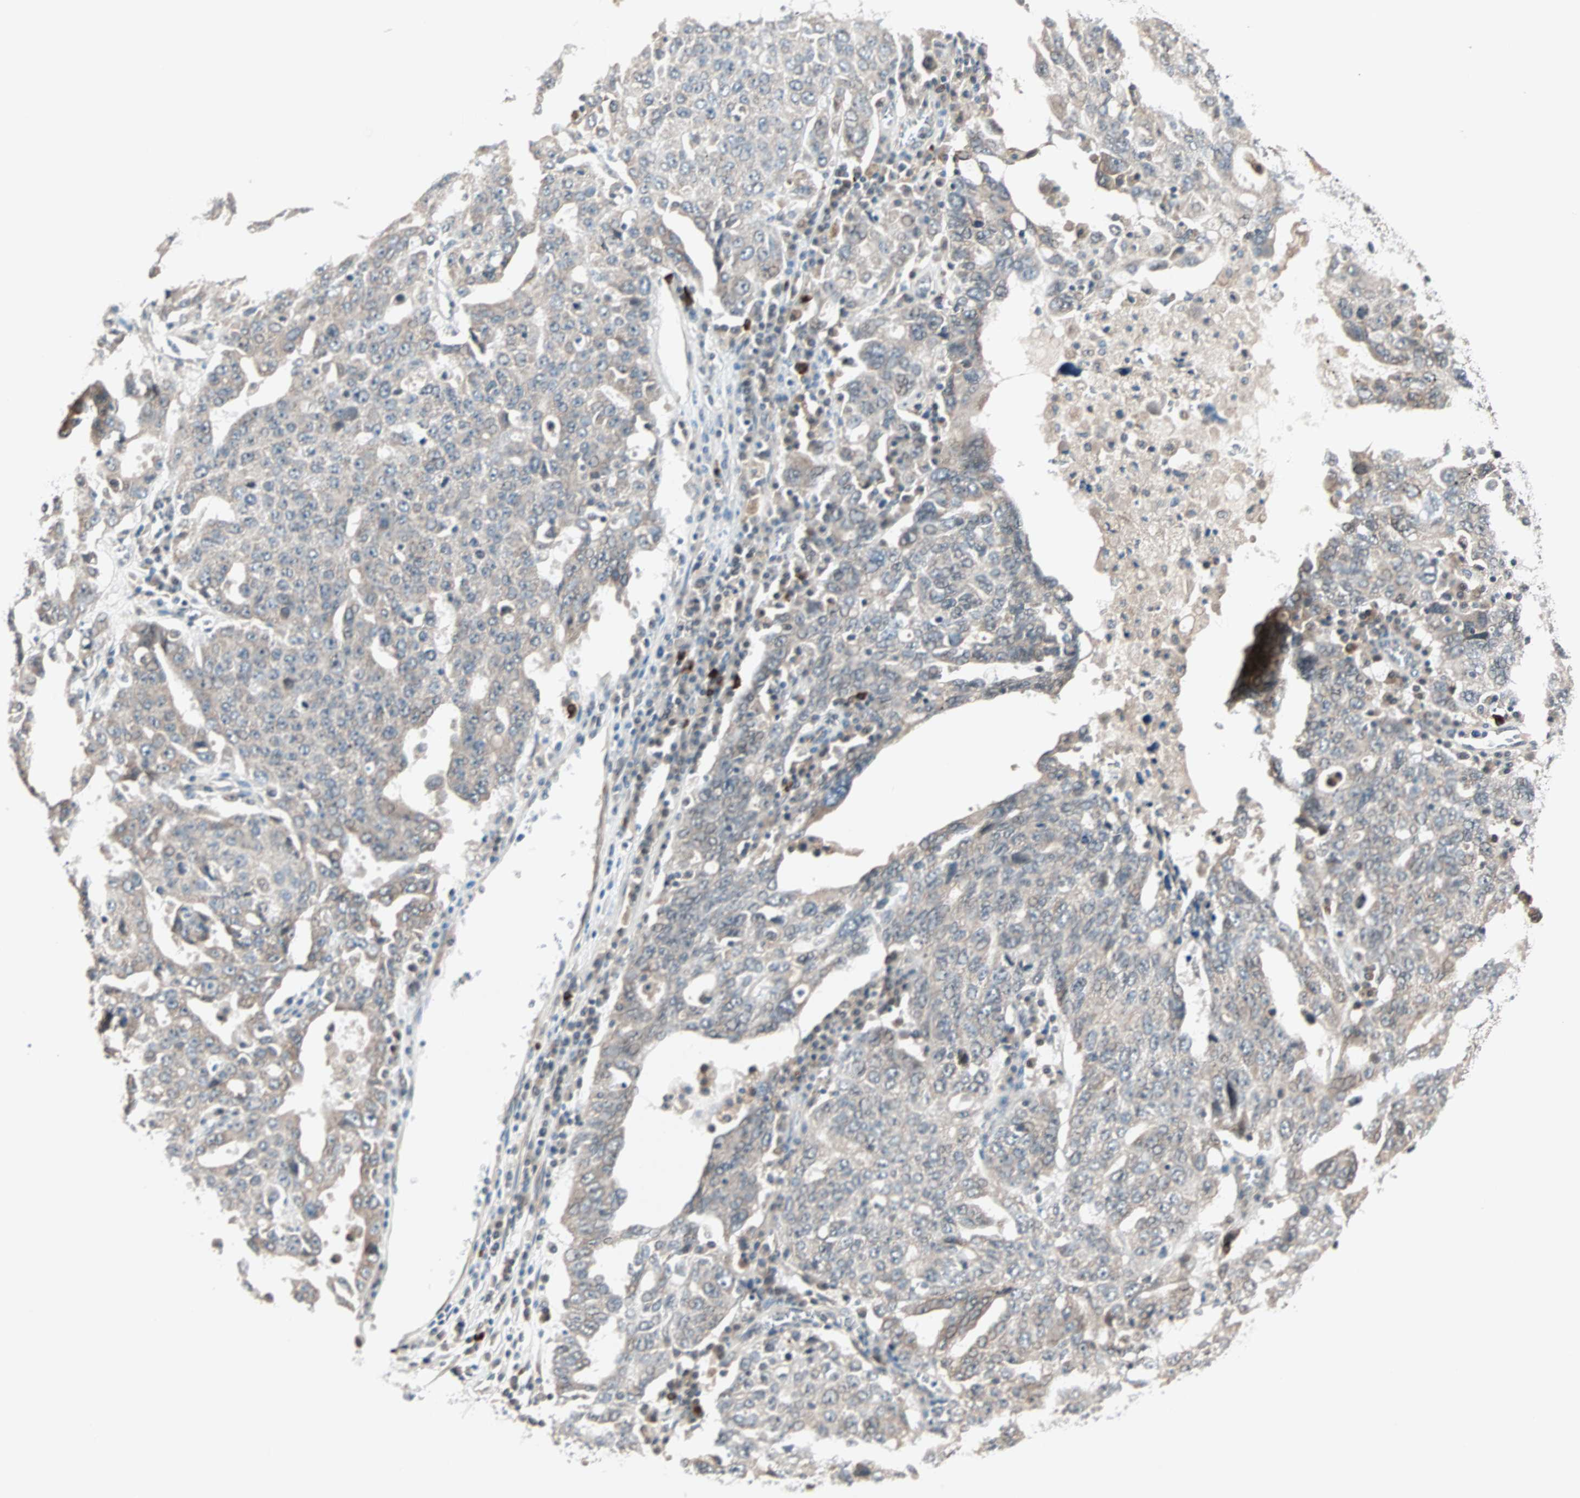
{"staining": {"intensity": "weak", "quantity": "25%-75%", "location": "cytoplasmic/membranous"}, "tissue": "ovarian cancer", "cell_type": "Tumor cells", "image_type": "cancer", "snomed": [{"axis": "morphology", "description": "Carcinoma, endometroid"}, {"axis": "topography", "description": "Ovary"}], "caption": "DAB (3,3'-diaminobenzidine) immunohistochemical staining of ovarian cancer shows weak cytoplasmic/membranous protein staining in approximately 25%-75% of tumor cells.", "gene": "PGBD1", "patient": {"sex": "female", "age": 62}}